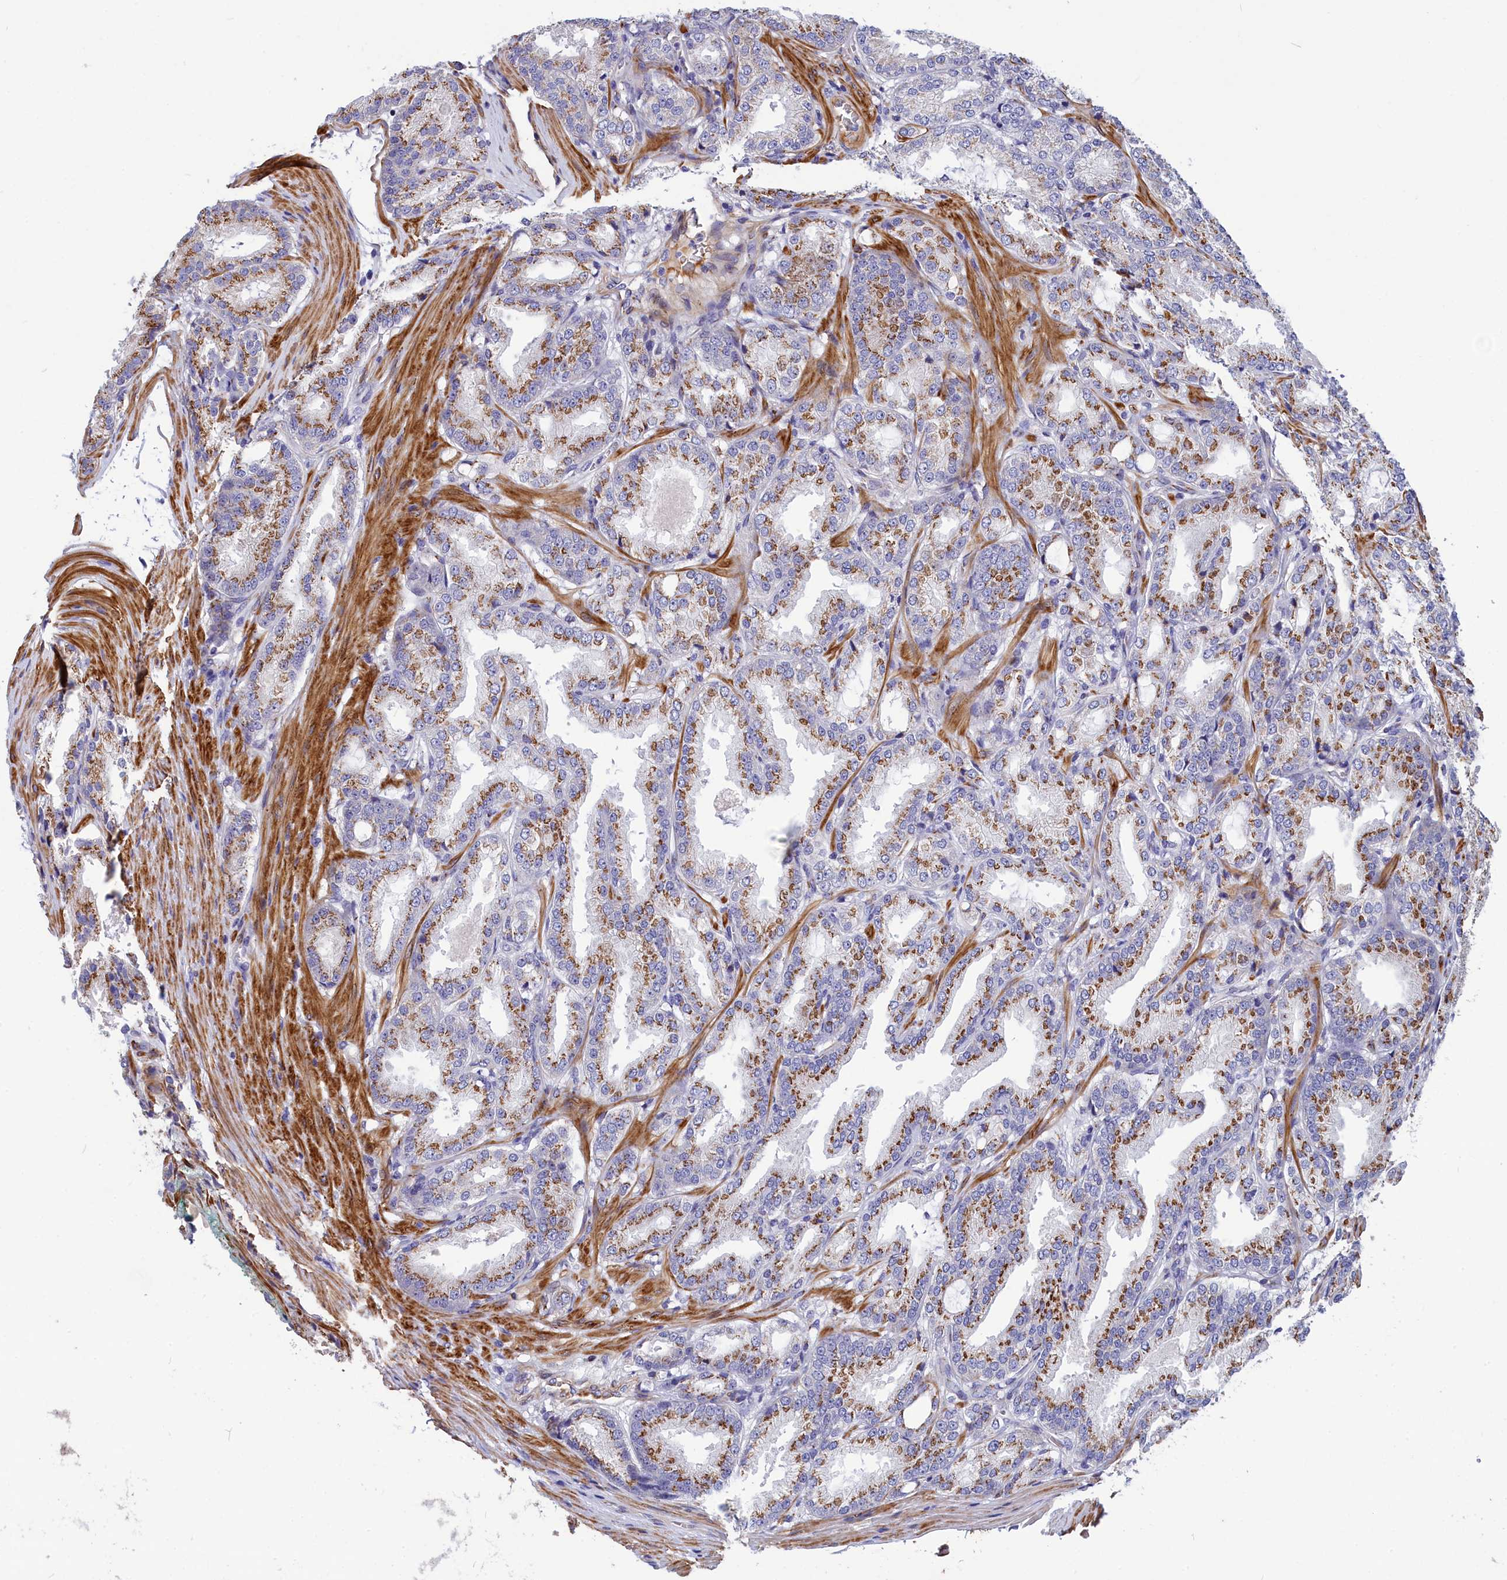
{"staining": {"intensity": "moderate", "quantity": "25%-75%", "location": "cytoplasmic/membranous"}, "tissue": "prostate cancer", "cell_type": "Tumor cells", "image_type": "cancer", "snomed": [{"axis": "morphology", "description": "Adenocarcinoma, Low grade"}, {"axis": "topography", "description": "Prostate"}], "caption": "Immunohistochemical staining of human prostate cancer (low-grade adenocarcinoma) demonstrates medium levels of moderate cytoplasmic/membranous protein positivity in about 25%-75% of tumor cells.", "gene": "TUBGCP4", "patient": {"sex": "male", "age": 59}}